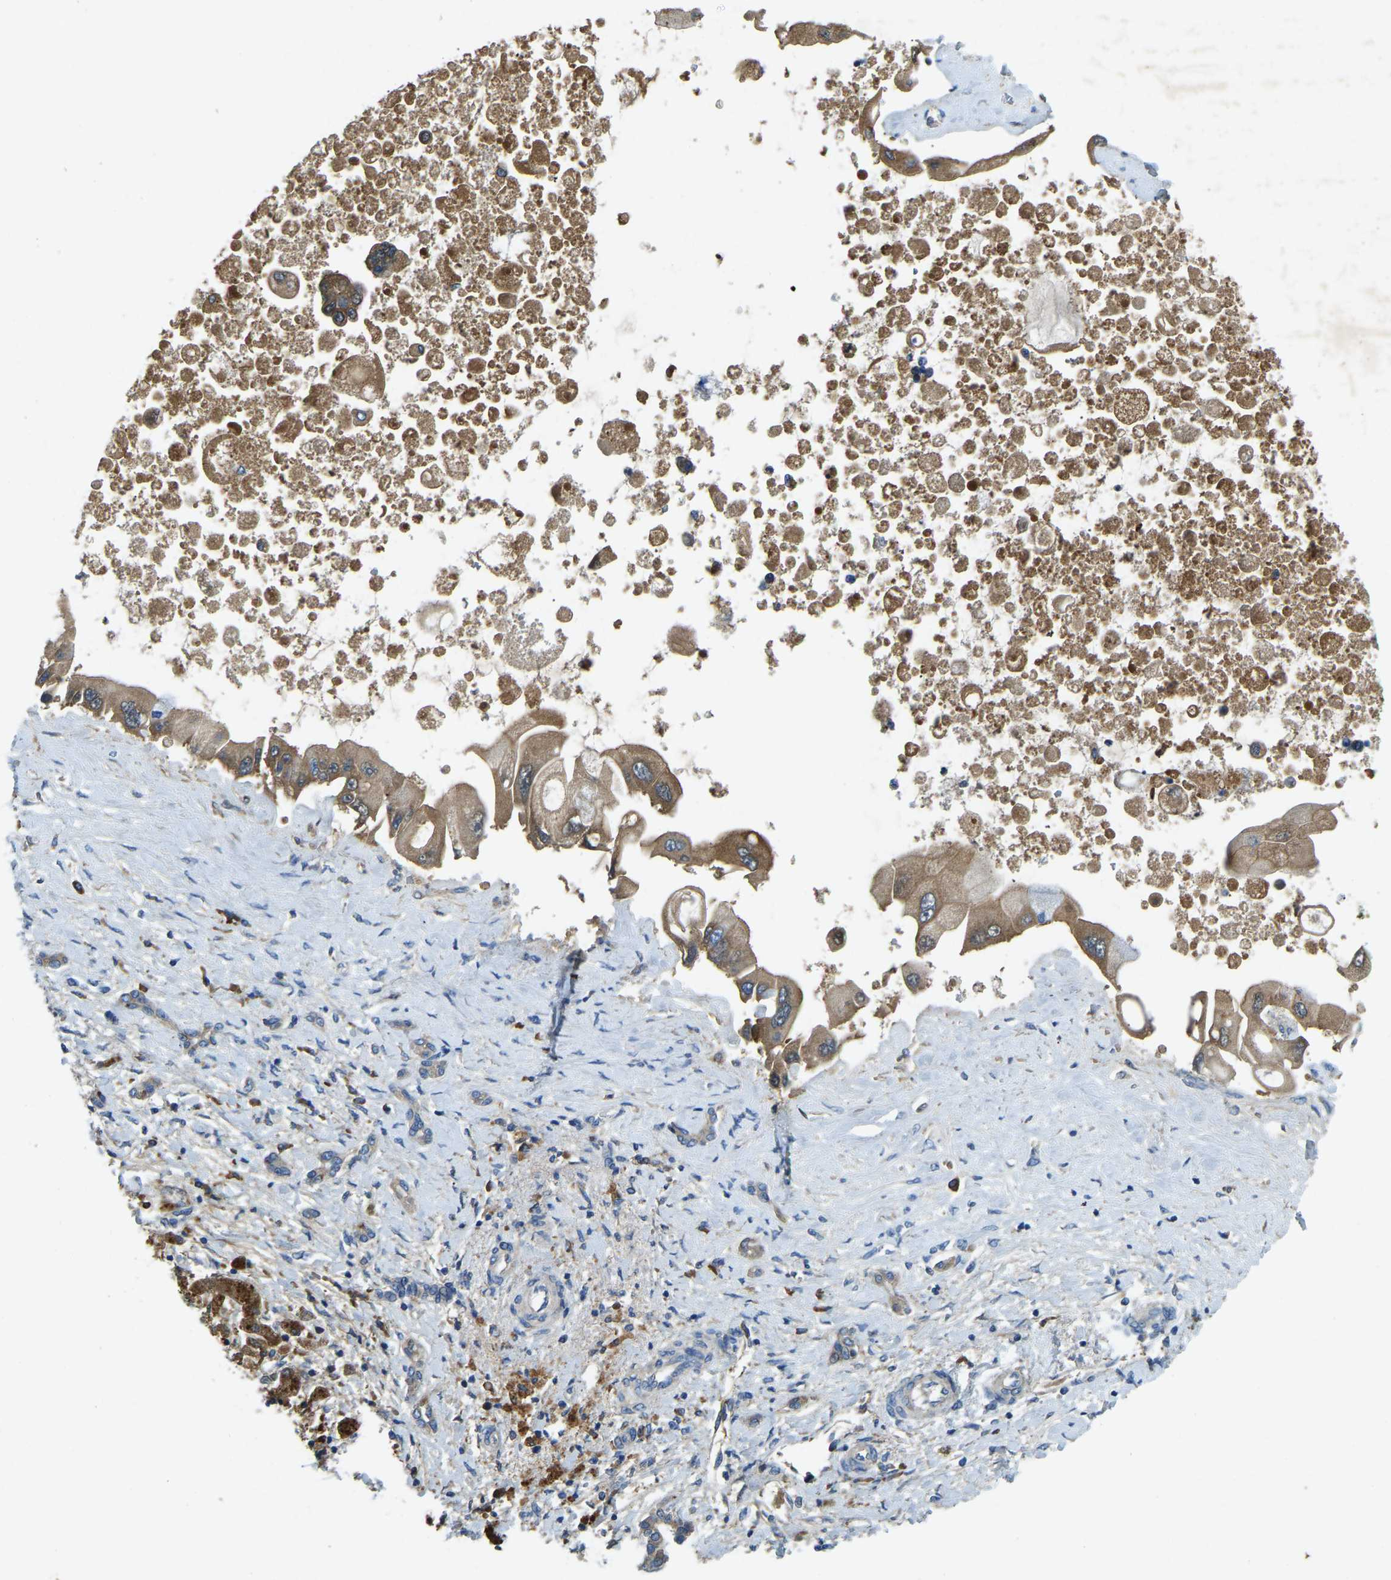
{"staining": {"intensity": "moderate", "quantity": ">75%", "location": "cytoplasmic/membranous"}, "tissue": "liver cancer", "cell_type": "Tumor cells", "image_type": "cancer", "snomed": [{"axis": "morphology", "description": "Cholangiocarcinoma"}, {"axis": "topography", "description": "Liver"}], "caption": "Cholangiocarcinoma (liver) stained for a protein demonstrates moderate cytoplasmic/membranous positivity in tumor cells. (DAB (3,3'-diaminobenzidine) IHC with brightfield microscopy, high magnification).", "gene": "ATP8B1", "patient": {"sex": "male", "age": 50}}